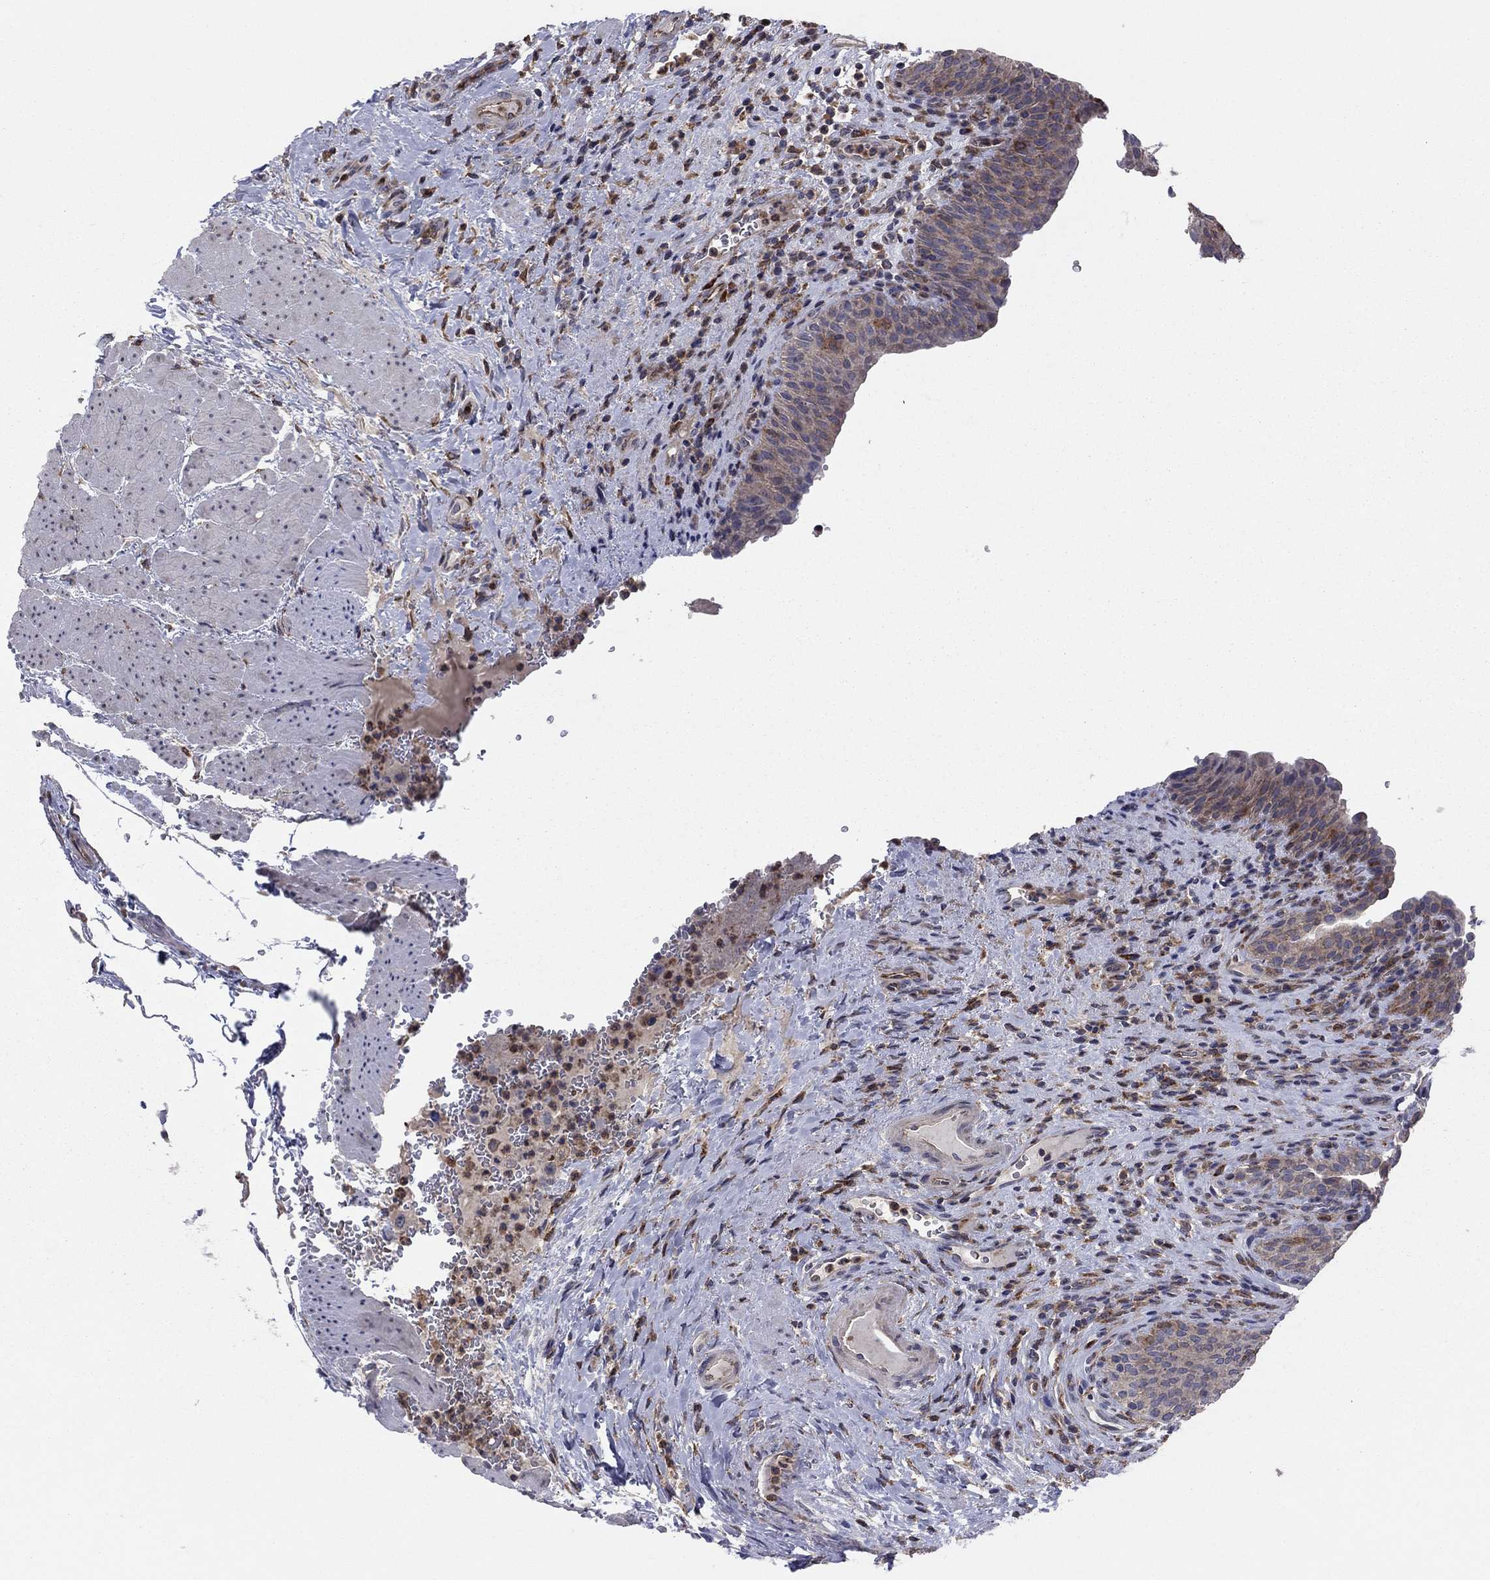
{"staining": {"intensity": "moderate", "quantity": "25%-75%", "location": "cytoplasmic/membranous"}, "tissue": "urinary bladder", "cell_type": "Urothelial cells", "image_type": "normal", "snomed": [{"axis": "morphology", "description": "Normal tissue, NOS"}, {"axis": "topography", "description": "Urinary bladder"}], "caption": "About 25%-75% of urothelial cells in unremarkable human urinary bladder show moderate cytoplasmic/membranous protein staining as visualized by brown immunohistochemical staining.", "gene": "MEA1", "patient": {"sex": "male", "age": 66}}